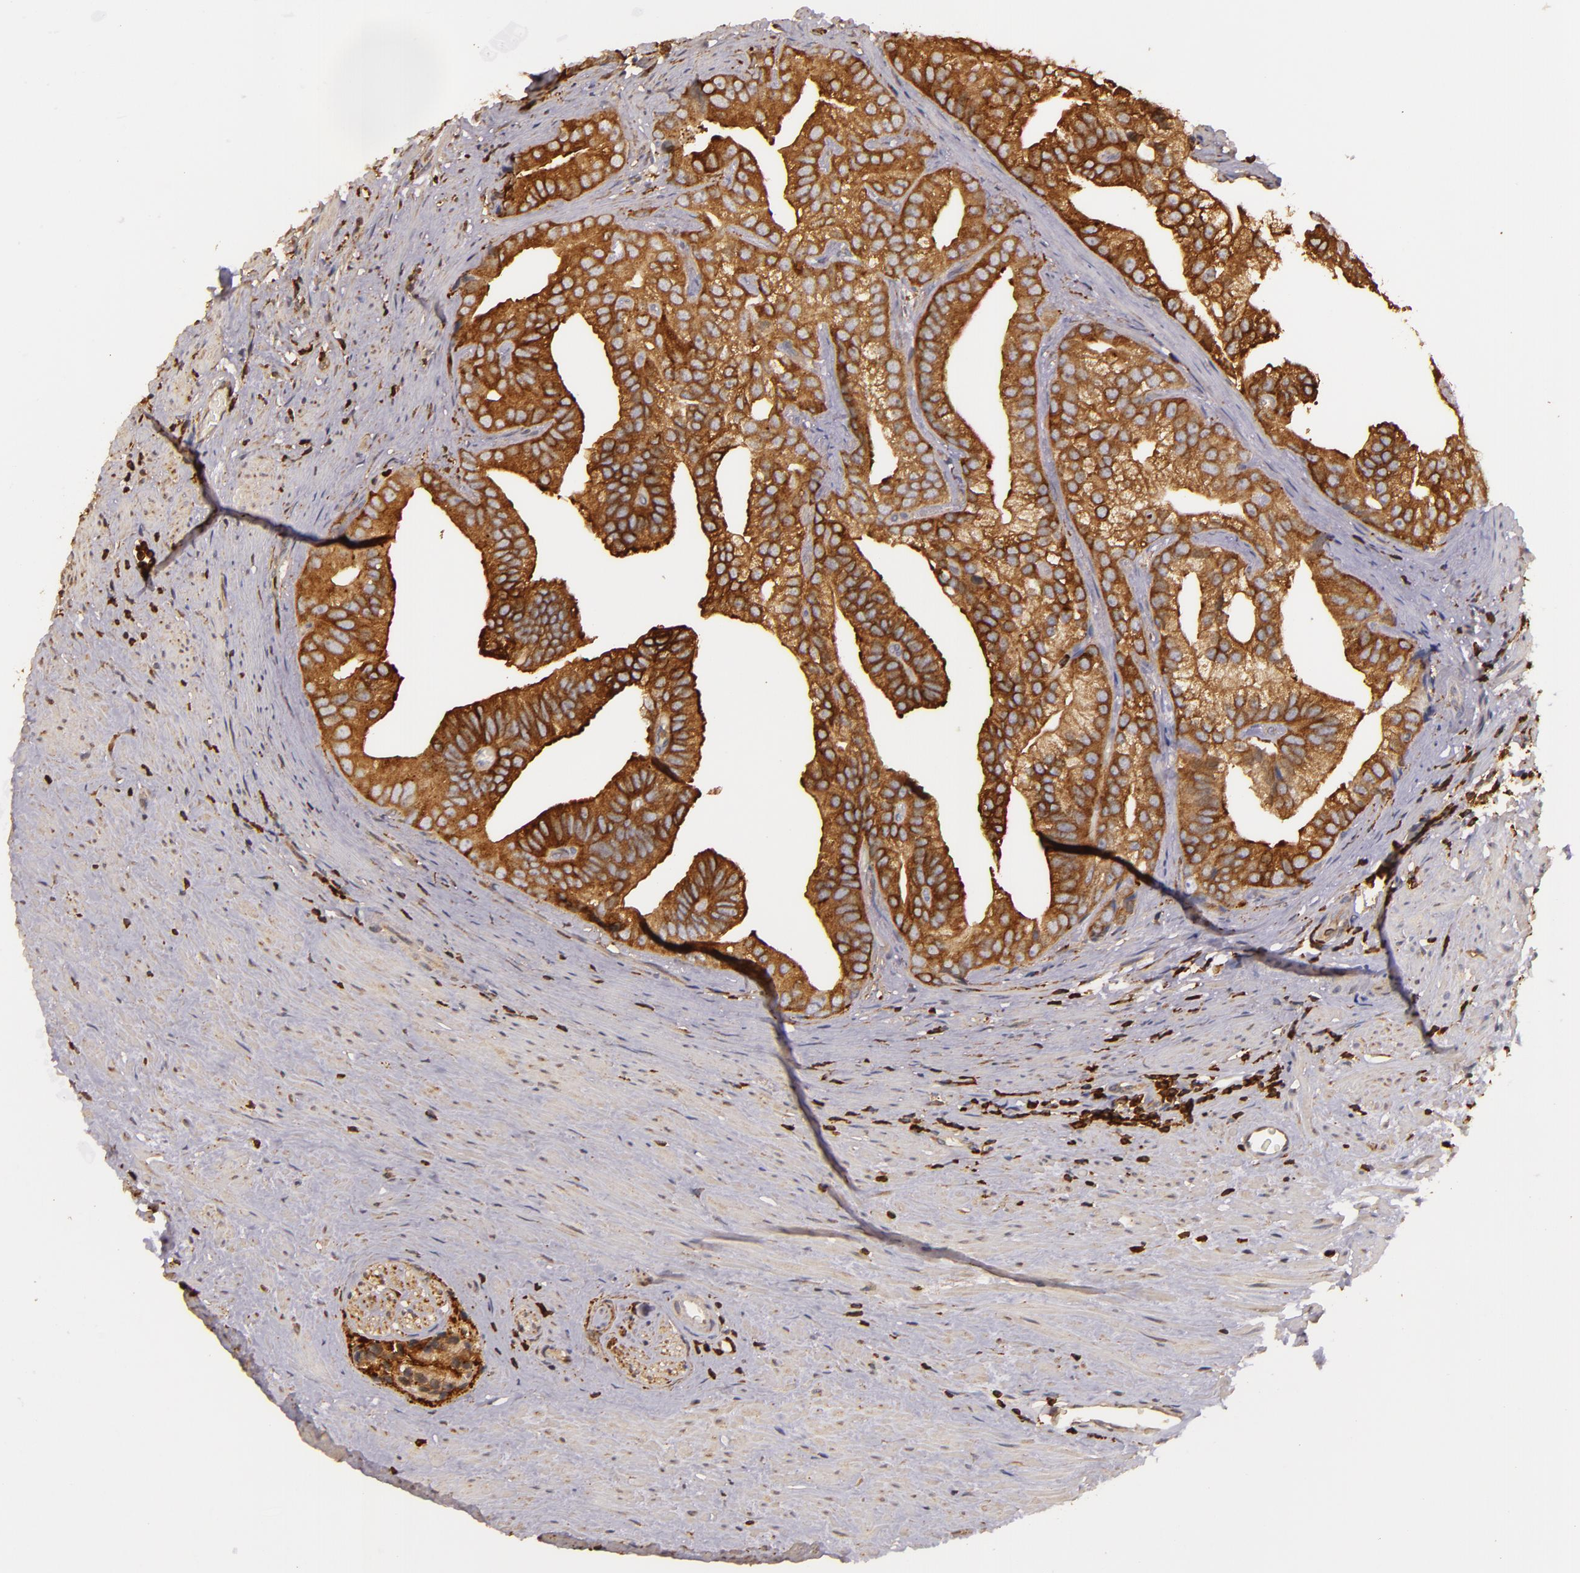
{"staining": {"intensity": "strong", "quantity": ">75%", "location": "cytoplasmic/membranous"}, "tissue": "prostate cancer", "cell_type": "Tumor cells", "image_type": "cancer", "snomed": [{"axis": "morphology", "description": "Adenocarcinoma, Low grade"}, {"axis": "topography", "description": "Prostate"}], "caption": "Immunohistochemical staining of human prostate cancer (low-grade adenocarcinoma) displays high levels of strong cytoplasmic/membranous staining in approximately >75% of tumor cells.", "gene": "SLC9A3R1", "patient": {"sex": "male", "age": 71}}